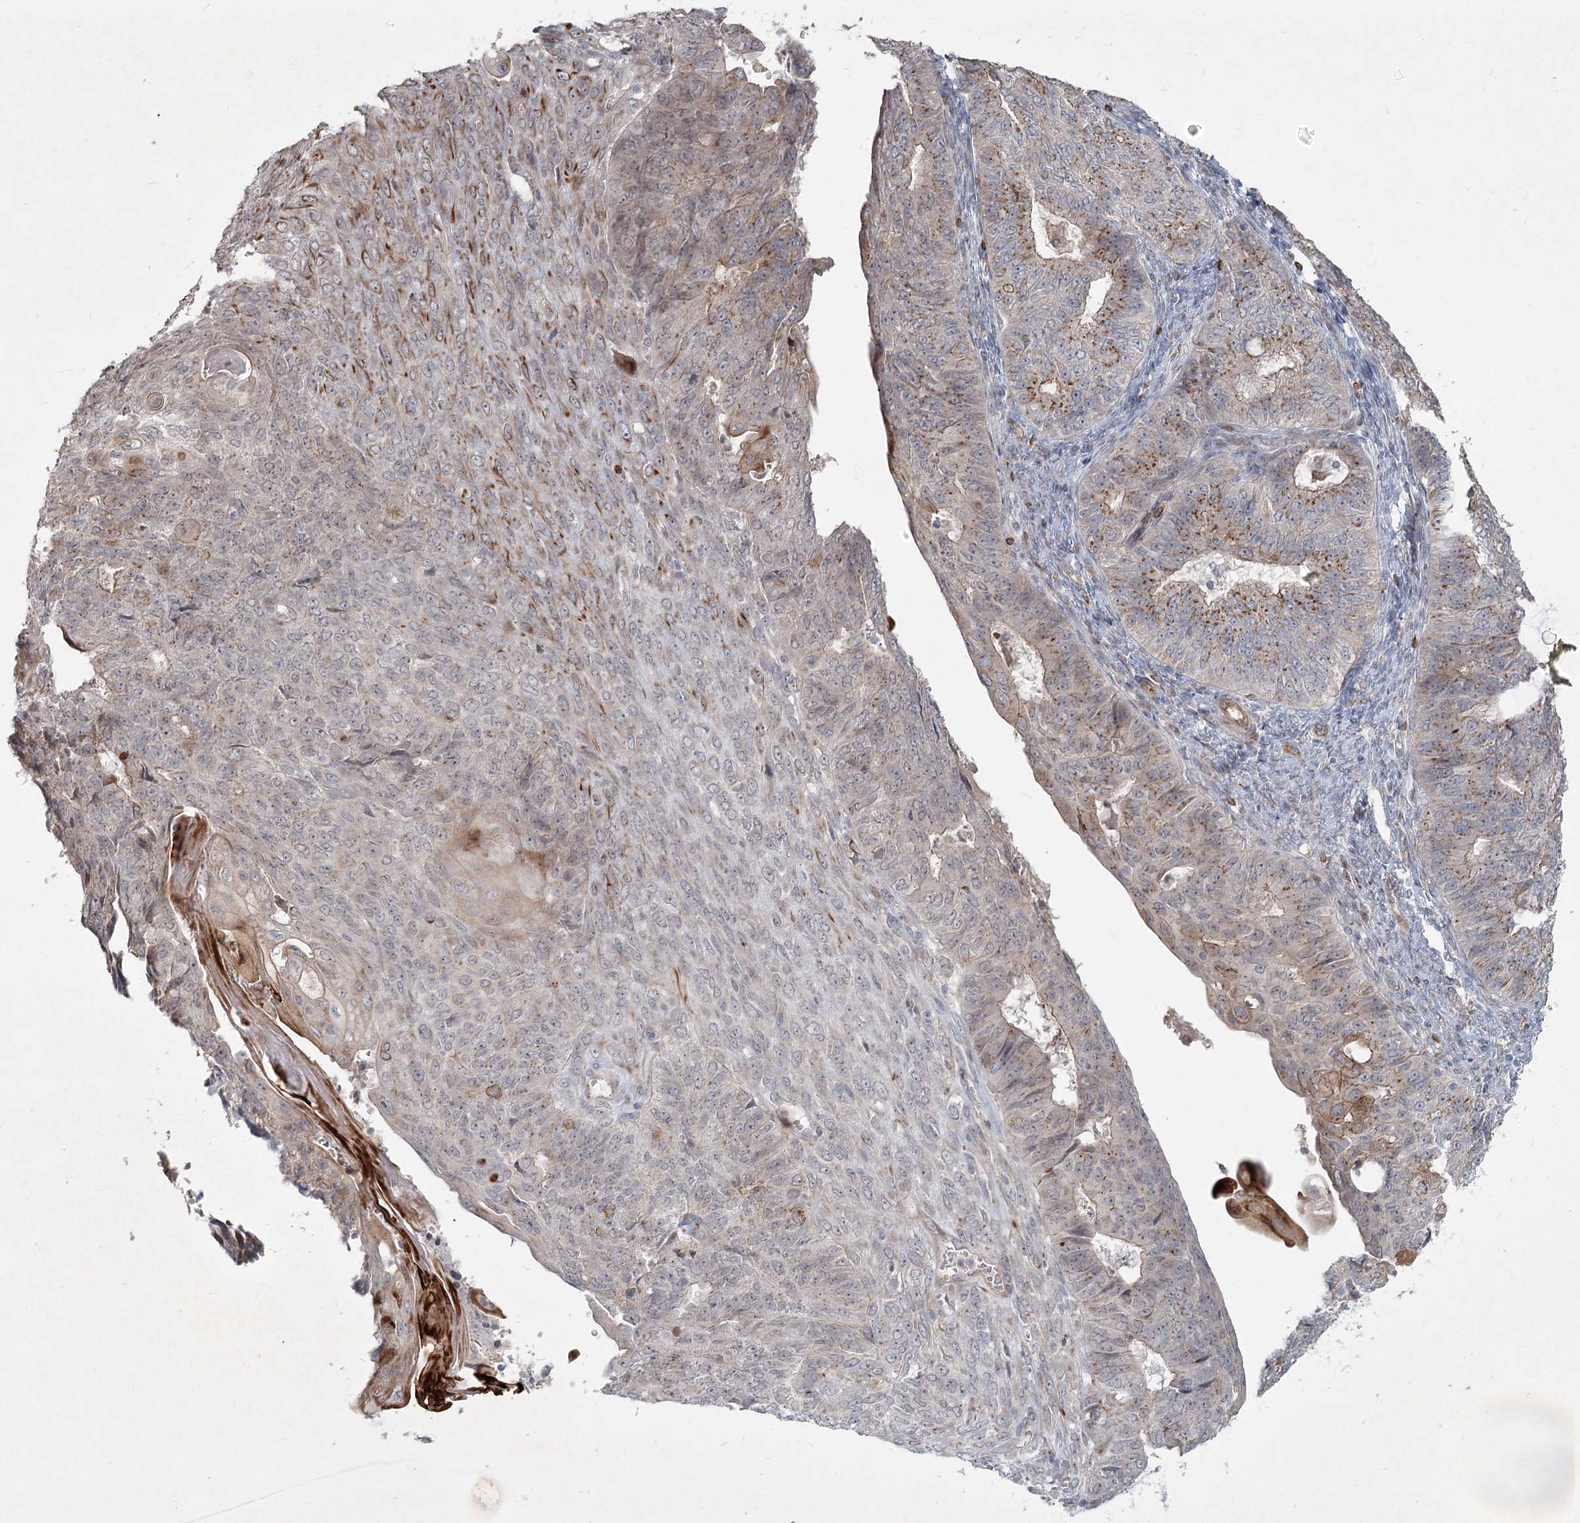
{"staining": {"intensity": "moderate", "quantity": "<25%", "location": "cytoplasmic/membranous"}, "tissue": "endometrial cancer", "cell_type": "Tumor cells", "image_type": "cancer", "snomed": [{"axis": "morphology", "description": "Adenocarcinoma, NOS"}, {"axis": "topography", "description": "Endometrium"}], "caption": "DAB immunohistochemical staining of human endometrial cancer (adenocarcinoma) demonstrates moderate cytoplasmic/membranous protein positivity in about <25% of tumor cells.", "gene": "LRP2BP", "patient": {"sex": "female", "age": 32}}